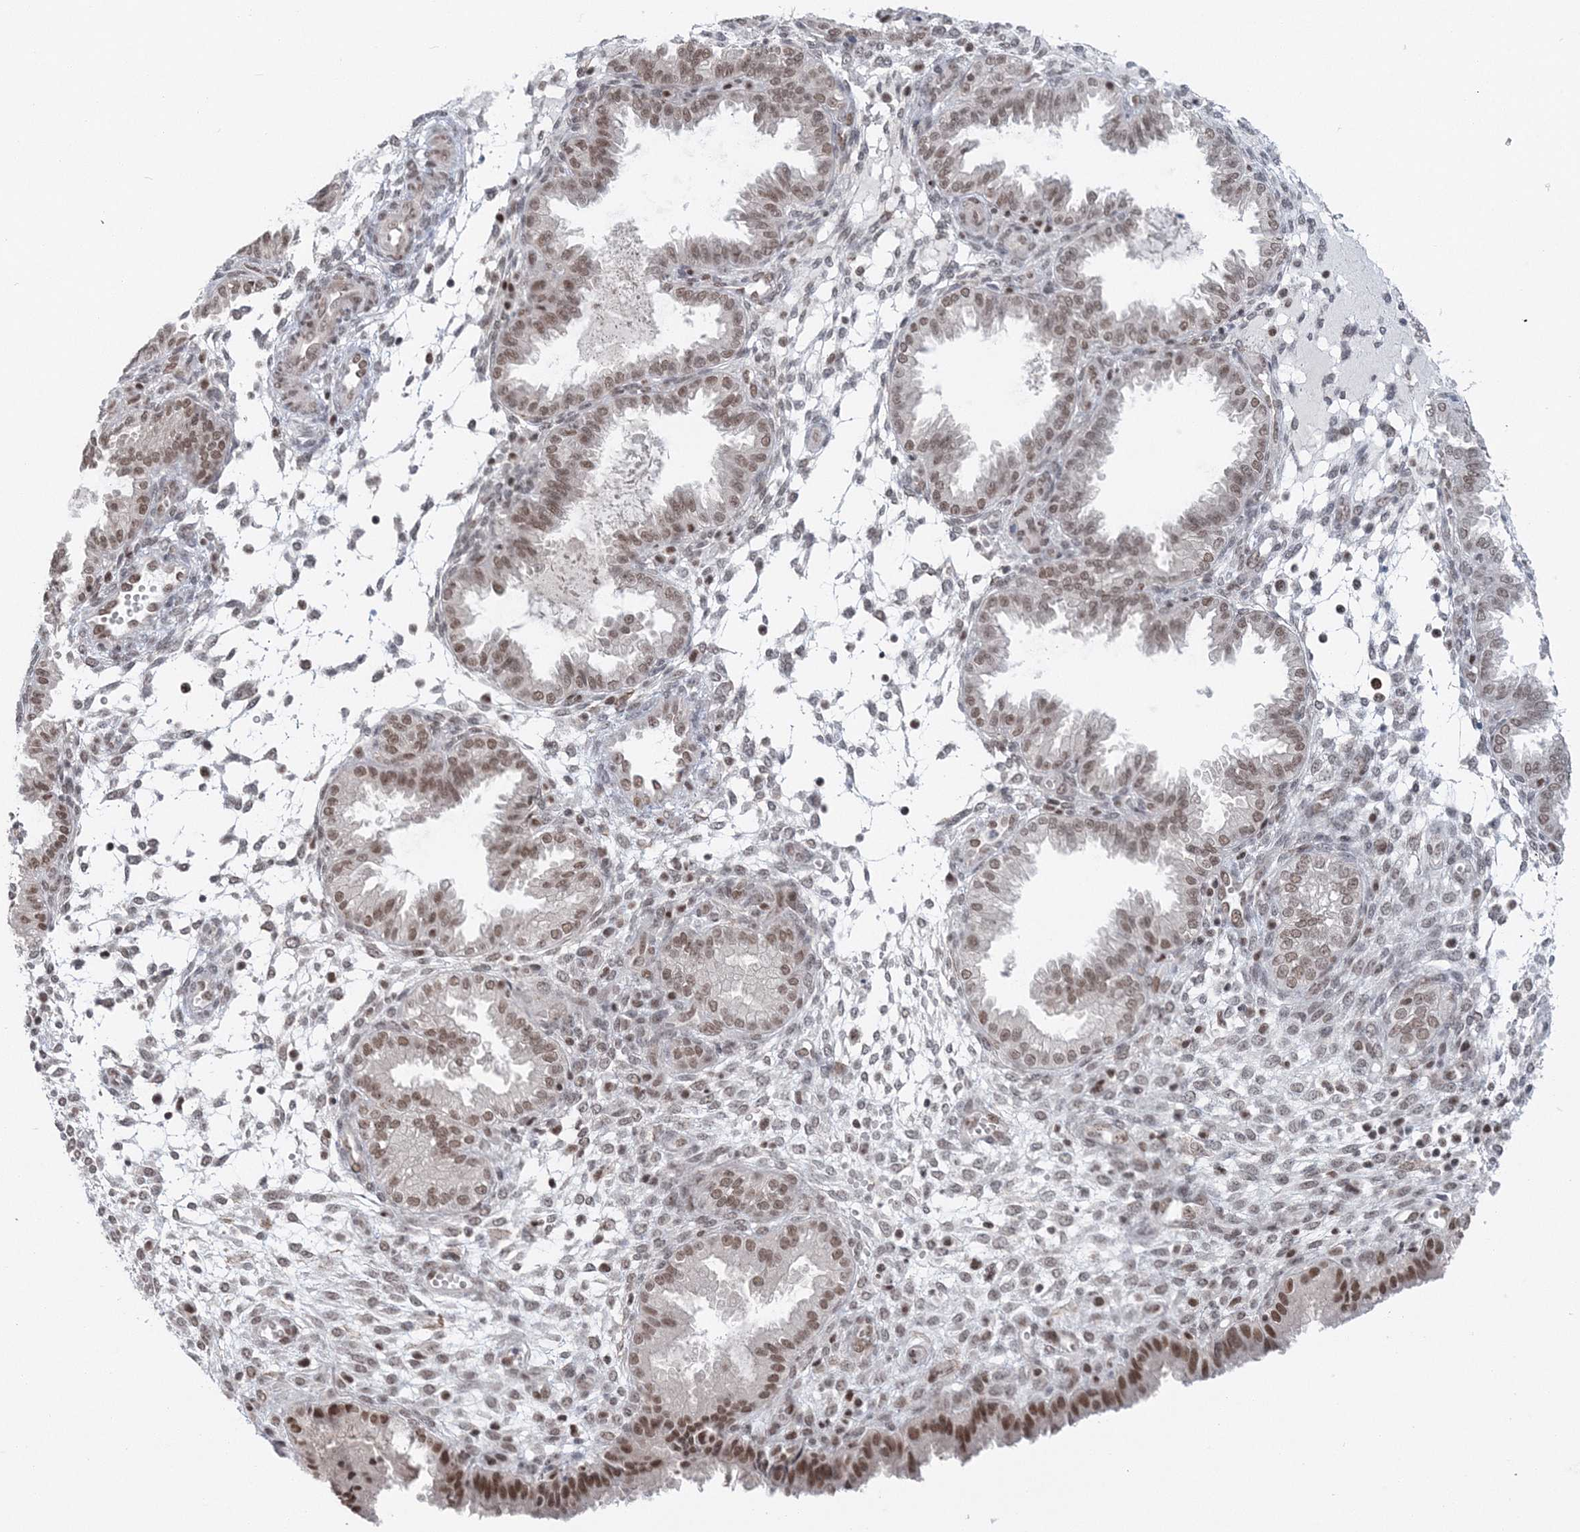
{"staining": {"intensity": "weak", "quantity": "<25%", "location": "nuclear"}, "tissue": "endometrium", "cell_type": "Cells in endometrial stroma", "image_type": "normal", "snomed": [{"axis": "morphology", "description": "Normal tissue, NOS"}, {"axis": "topography", "description": "Endometrium"}], "caption": "IHC of benign endometrium shows no expression in cells in endometrial stroma.", "gene": "PDS5A", "patient": {"sex": "female", "age": 33}}